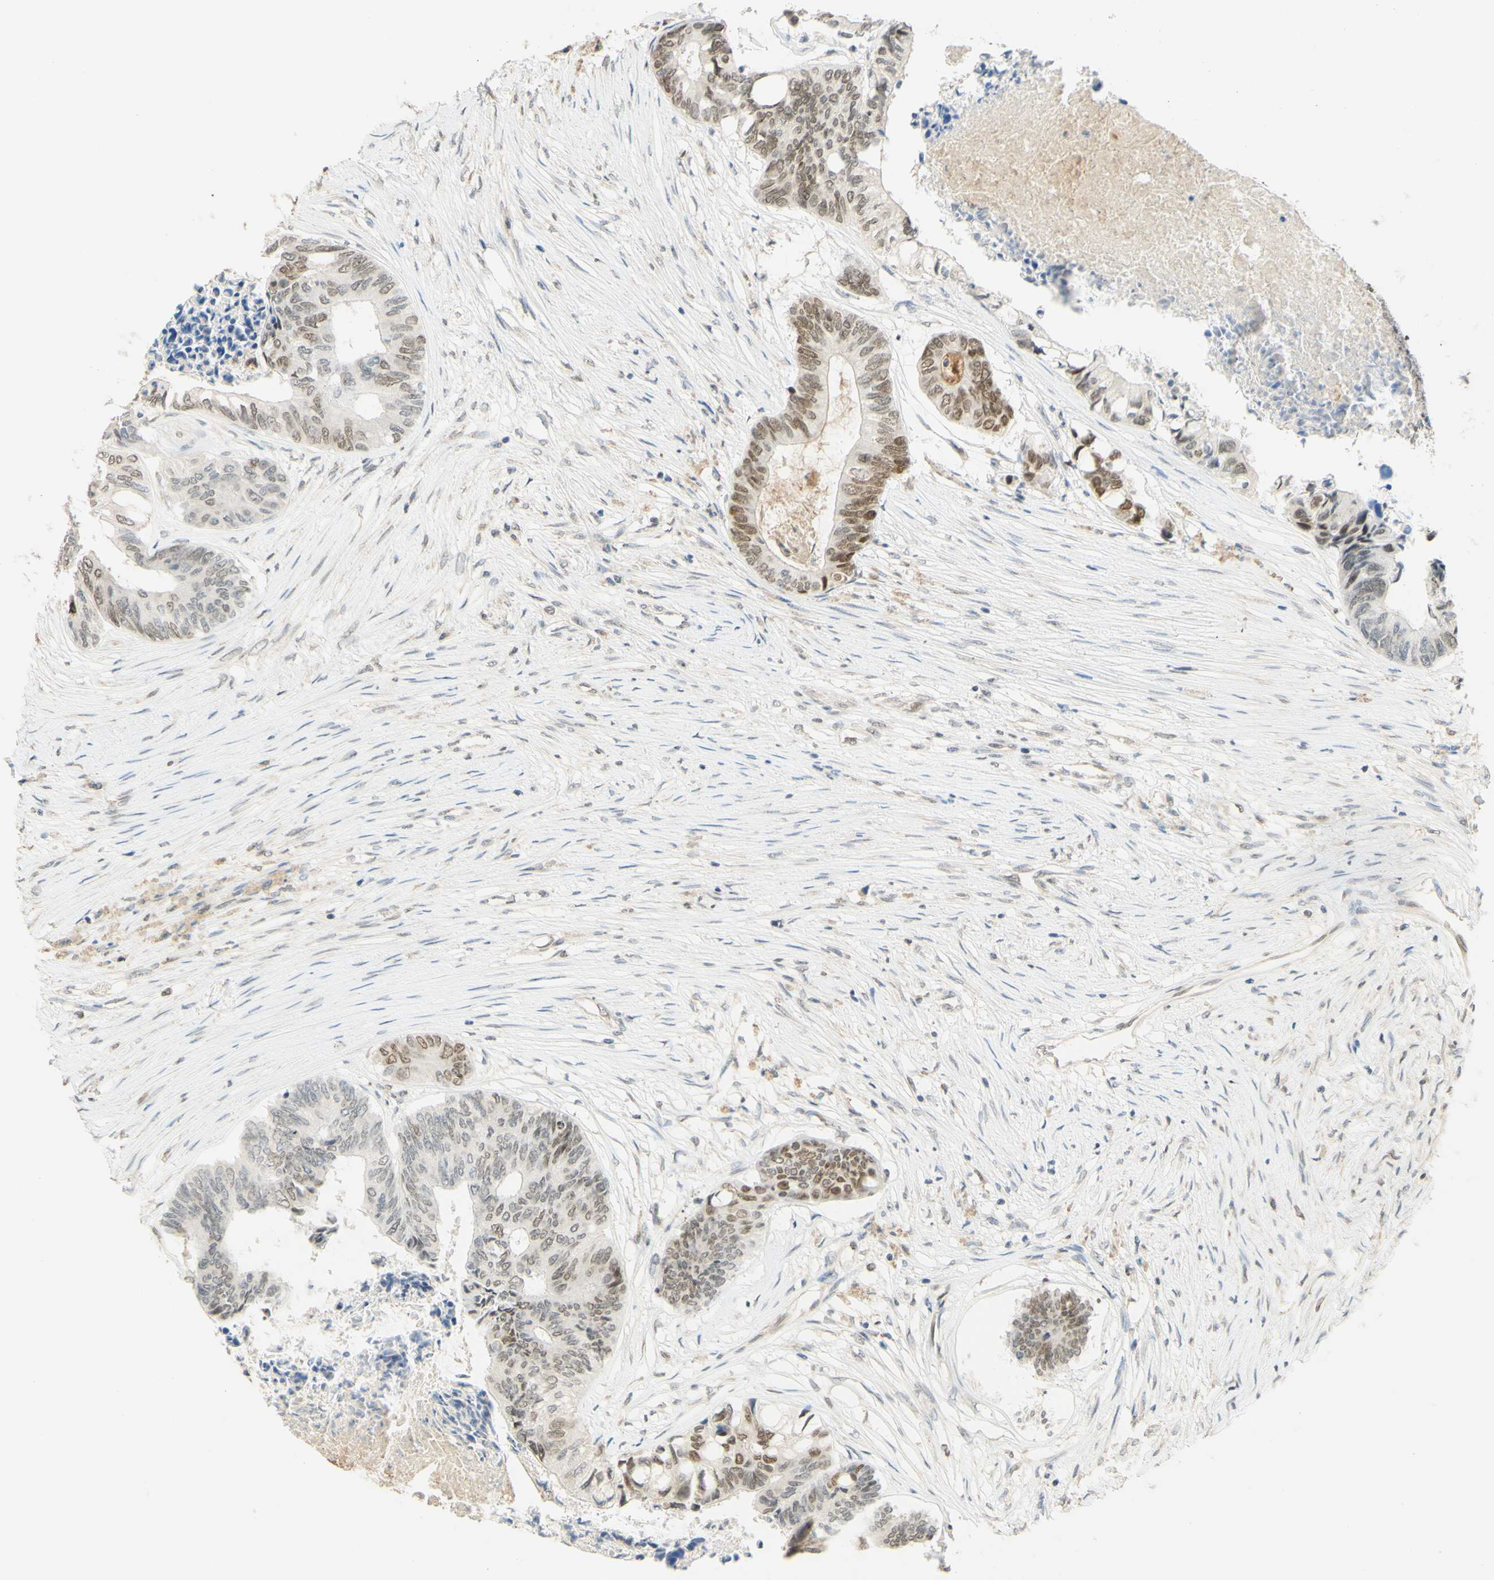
{"staining": {"intensity": "moderate", "quantity": "25%-75%", "location": "nuclear"}, "tissue": "colorectal cancer", "cell_type": "Tumor cells", "image_type": "cancer", "snomed": [{"axis": "morphology", "description": "Adenocarcinoma, NOS"}, {"axis": "topography", "description": "Rectum"}], "caption": "Immunohistochemical staining of colorectal cancer (adenocarcinoma) reveals medium levels of moderate nuclear protein staining in about 25%-75% of tumor cells.", "gene": "POLB", "patient": {"sex": "male", "age": 63}}